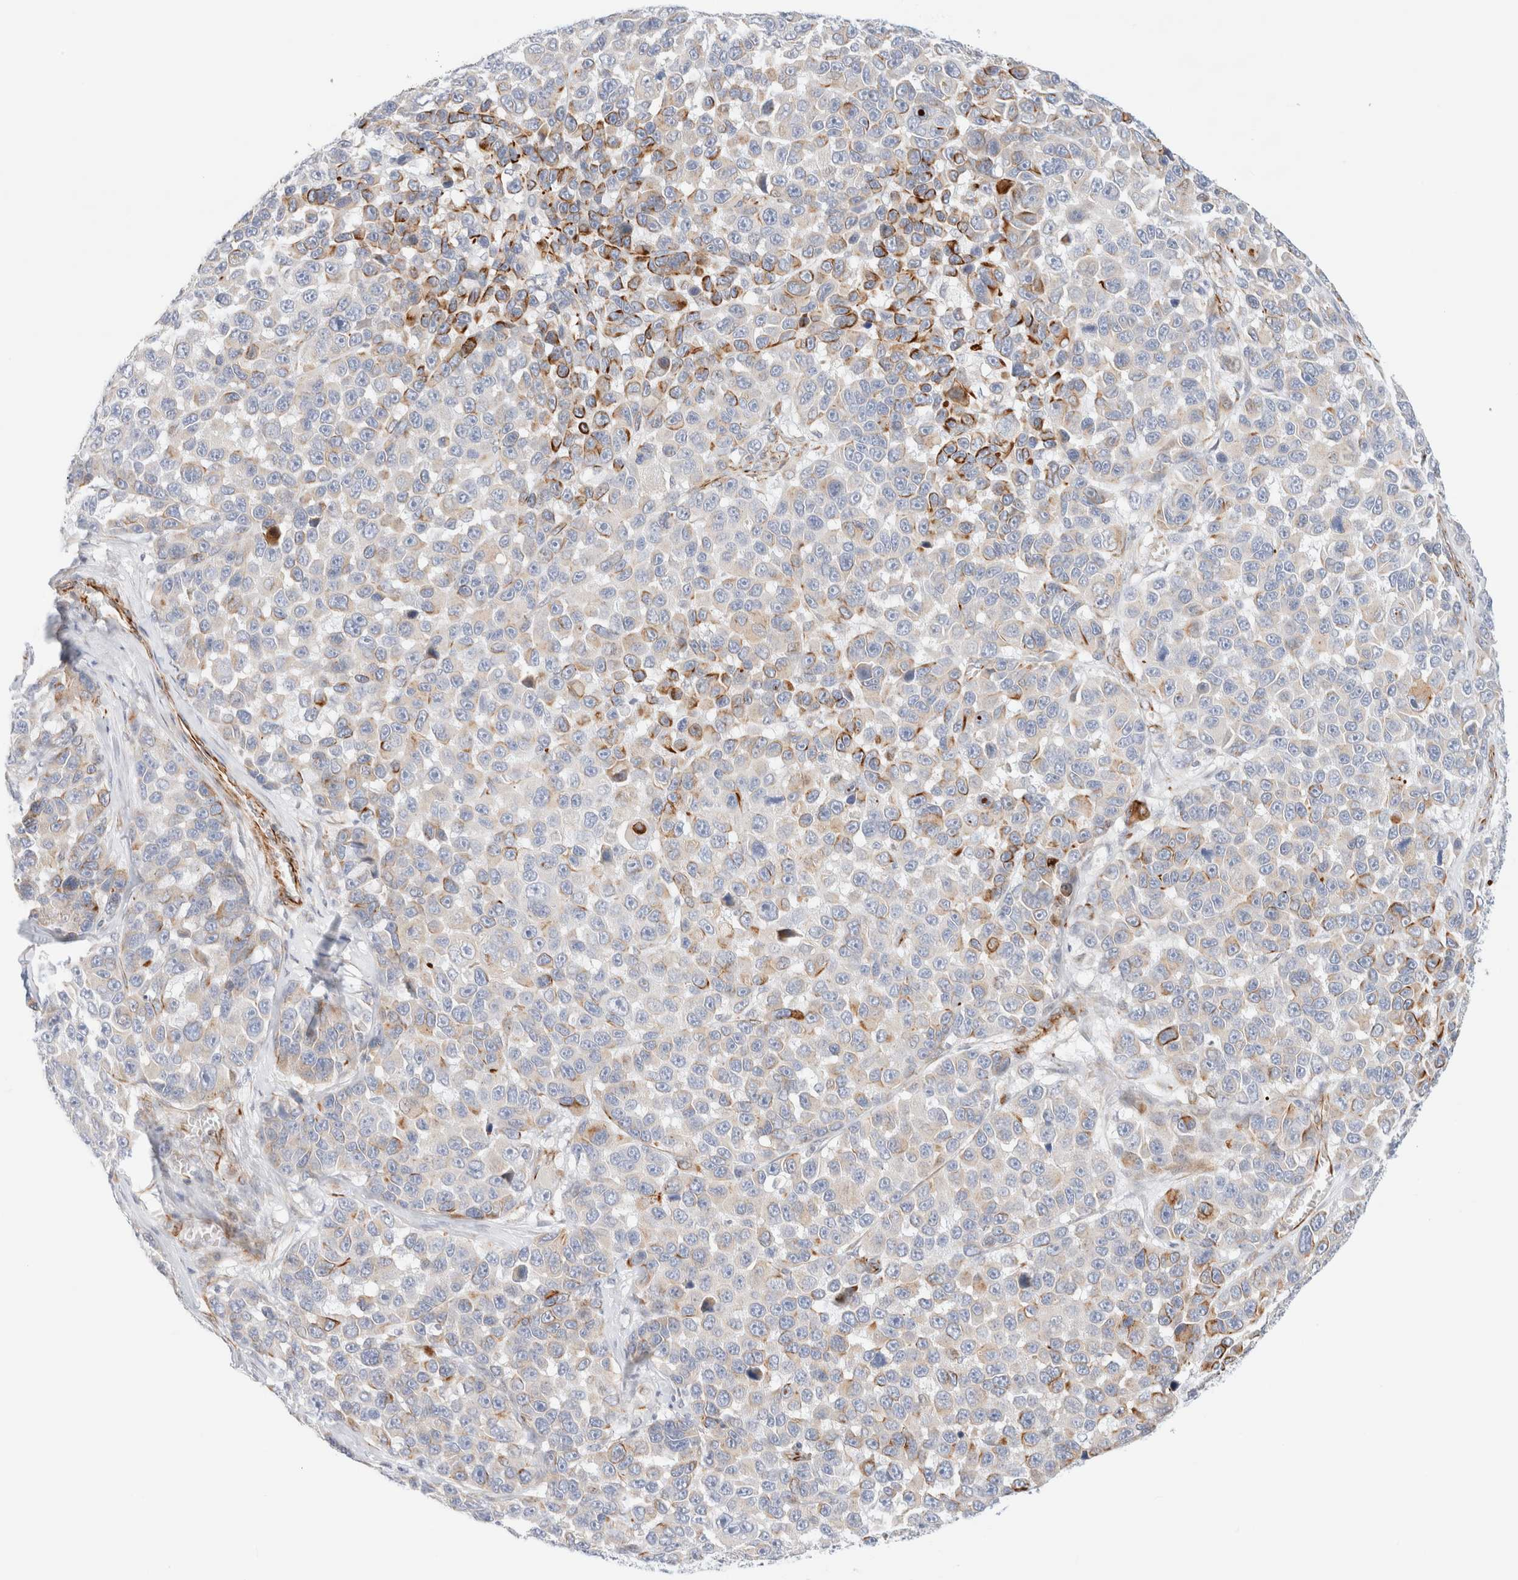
{"staining": {"intensity": "negative", "quantity": "none", "location": "none"}, "tissue": "melanoma", "cell_type": "Tumor cells", "image_type": "cancer", "snomed": [{"axis": "morphology", "description": "Malignant melanoma, NOS"}, {"axis": "topography", "description": "Skin"}], "caption": "Micrograph shows no protein staining in tumor cells of melanoma tissue.", "gene": "SLC25A48", "patient": {"sex": "male", "age": 53}}